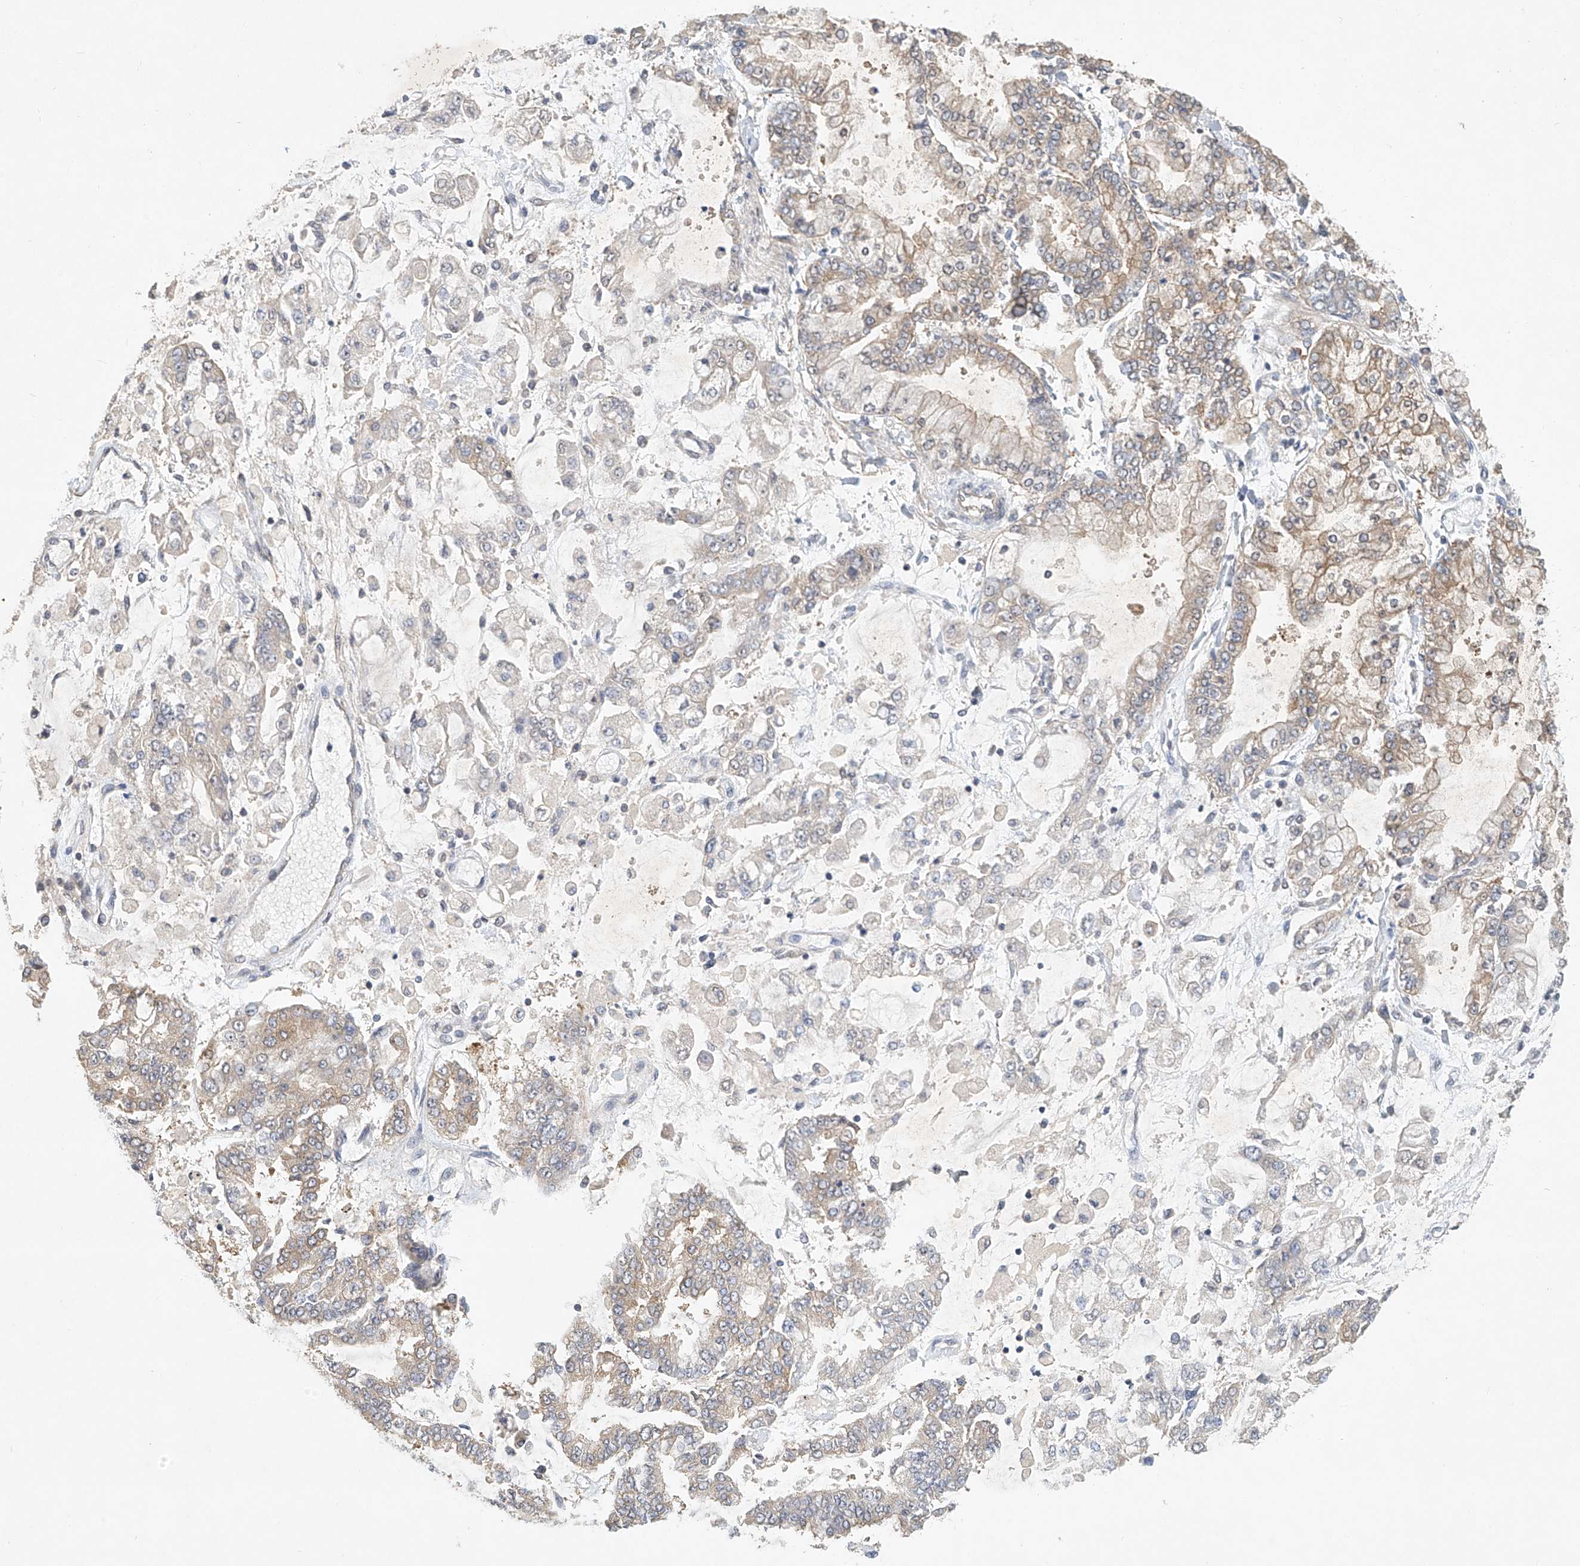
{"staining": {"intensity": "moderate", "quantity": "25%-75%", "location": "cytoplasmic/membranous"}, "tissue": "stomach cancer", "cell_type": "Tumor cells", "image_type": "cancer", "snomed": [{"axis": "morphology", "description": "Normal tissue, NOS"}, {"axis": "morphology", "description": "Adenocarcinoma, NOS"}, {"axis": "topography", "description": "Stomach, upper"}, {"axis": "topography", "description": "Stomach"}], "caption": "Protein staining of stomach cancer (adenocarcinoma) tissue reveals moderate cytoplasmic/membranous positivity in about 25%-75% of tumor cells.", "gene": "CARMIL1", "patient": {"sex": "male", "age": 76}}